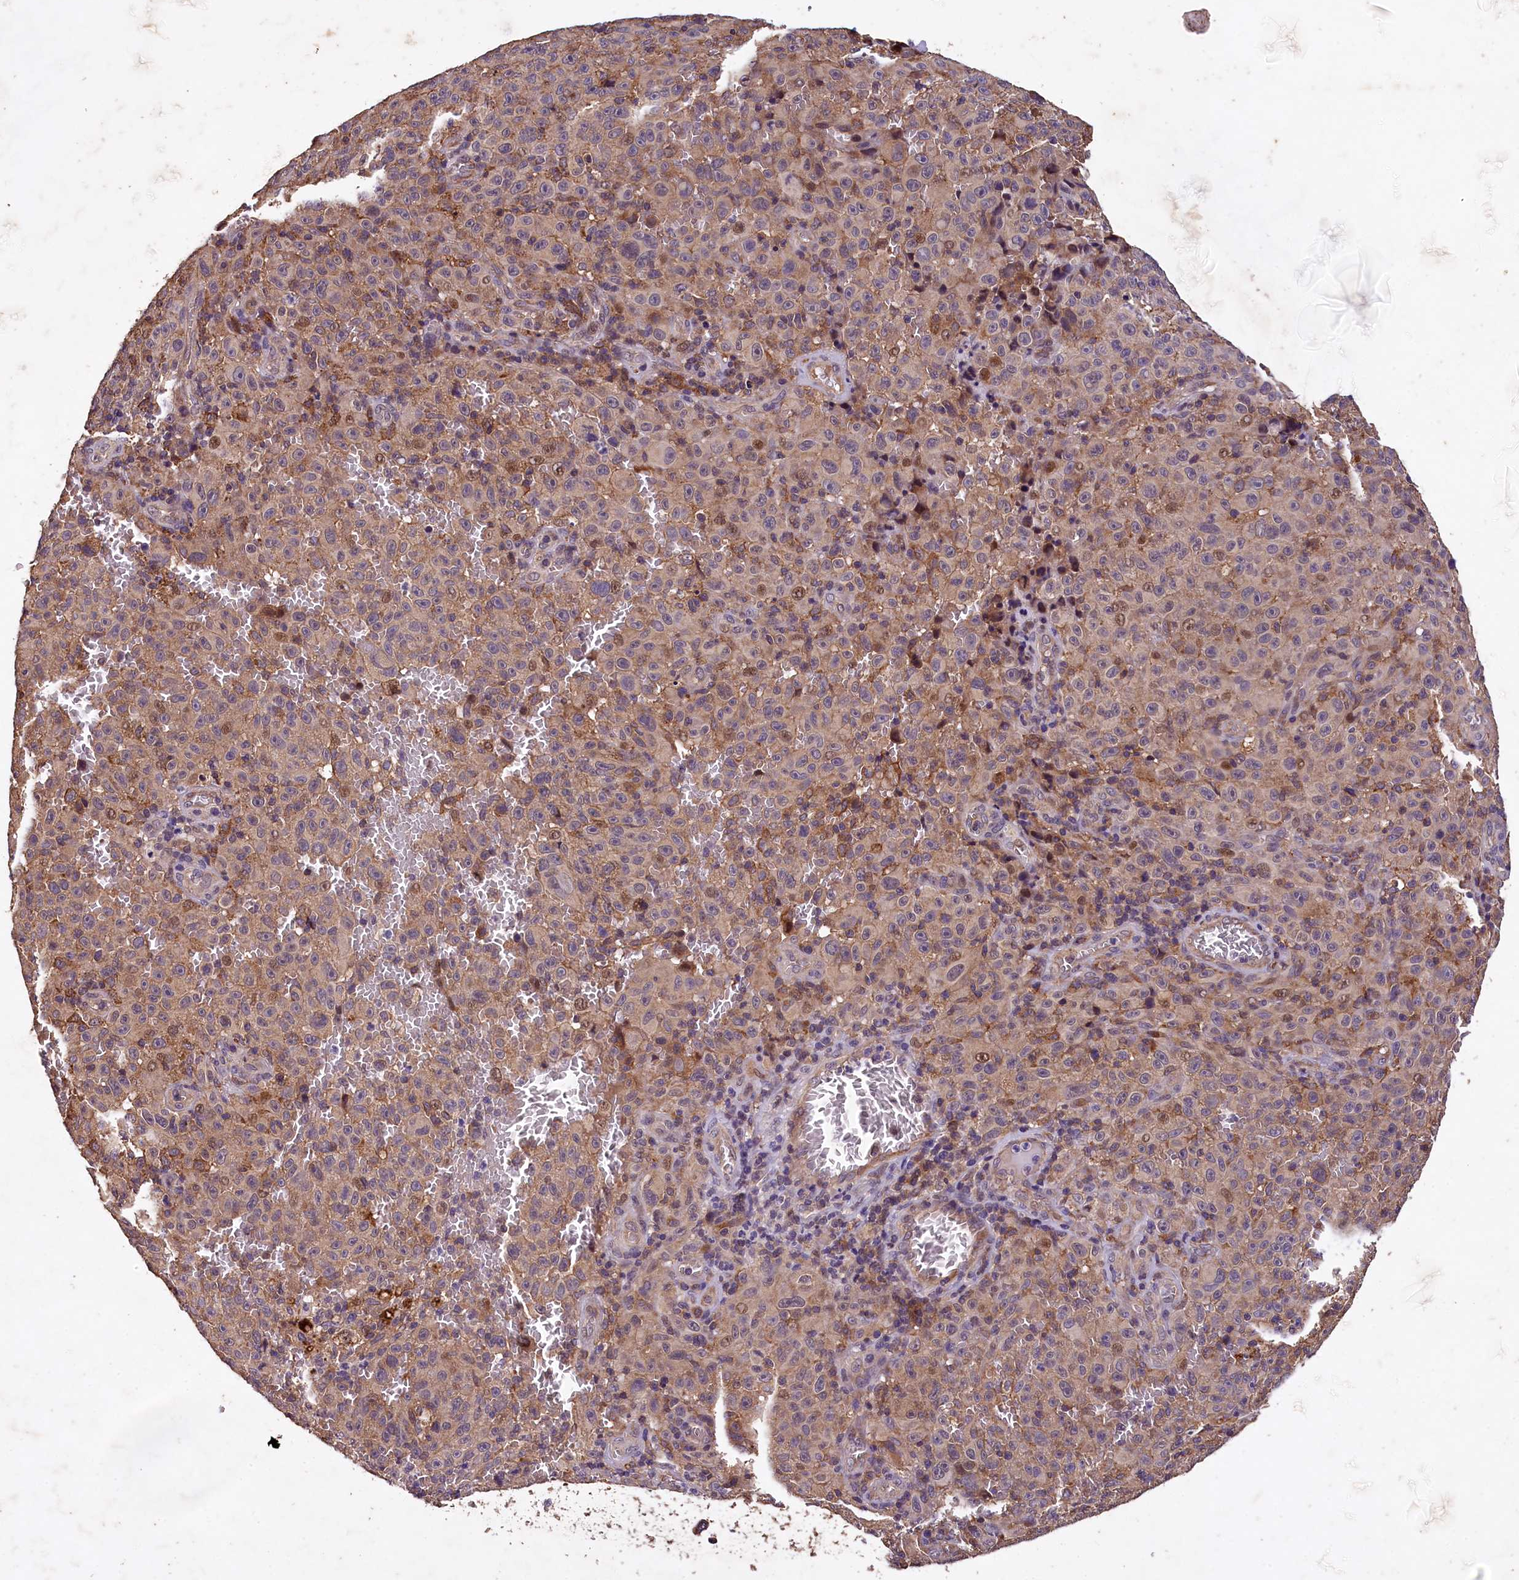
{"staining": {"intensity": "weak", "quantity": ">75%", "location": "cytoplasmic/membranous,nuclear"}, "tissue": "melanoma", "cell_type": "Tumor cells", "image_type": "cancer", "snomed": [{"axis": "morphology", "description": "Malignant melanoma, NOS"}, {"axis": "topography", "description": "Skin"}], "caption": "Weak cytoplasmic/membranous and nuclear expression is appreciated in about >75% of tumor cells in melanoma.", "gene": "PLXNB1", "patient": {"sex": "female", "age": 82}}